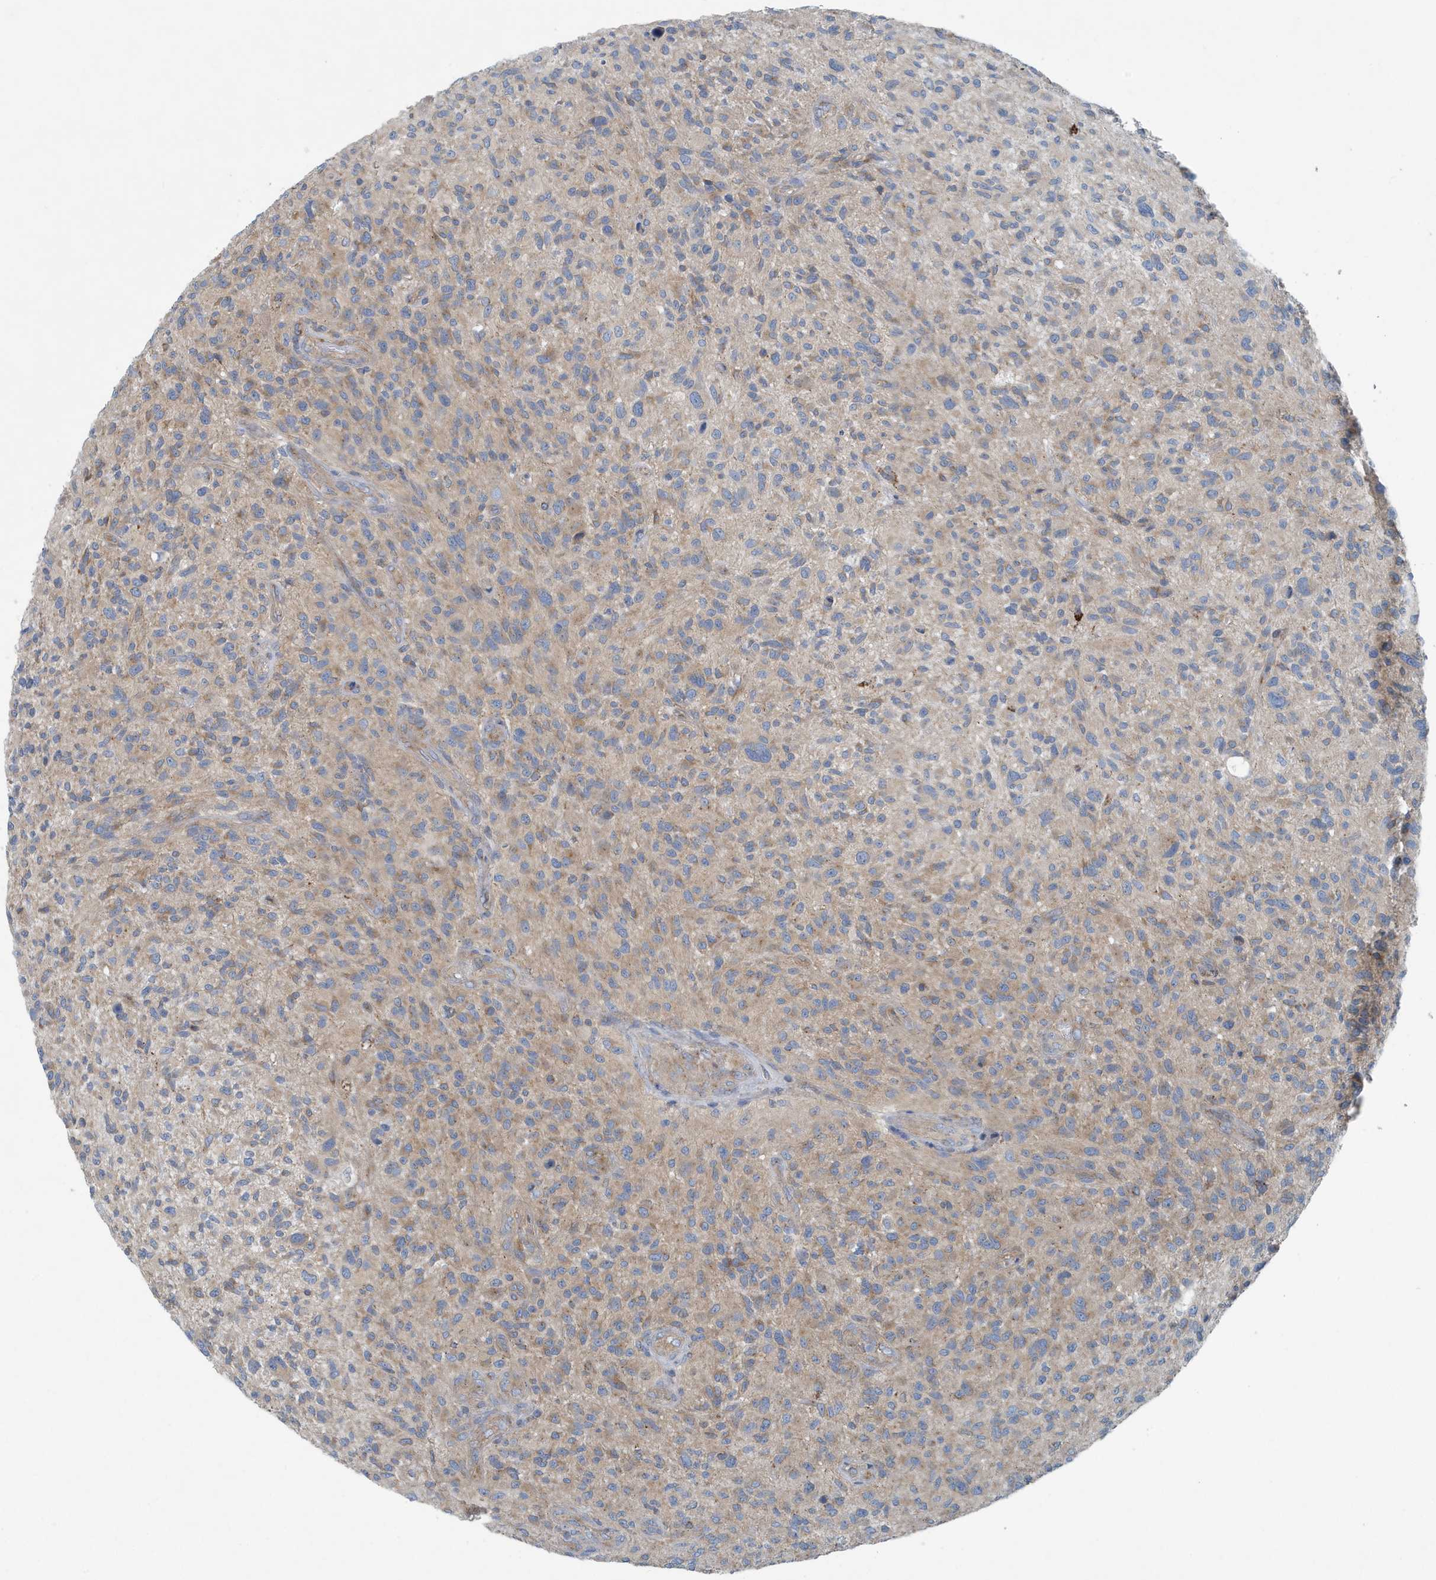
{"staining": {"intensity": "weak", "quantity": "25%-75%", "location": "cytoplasmic/membranous"}, "tissue": "glioma", "cell_type": "Tumor cells", "image_type": "cancer", "snomed": [{"axis": "morphology", "description": "Glioma, malignant, High grade"}, {"axis": "topography", "description": "Brain"}], "caption": "An IHC image of tumor tissue is shown. Protein staining in brown shows weak cytoplasmic/membranous positivity in glioma within tumor cells.", "gene": "PPM1M", "patient": {"sex": "male", "age": 47}}